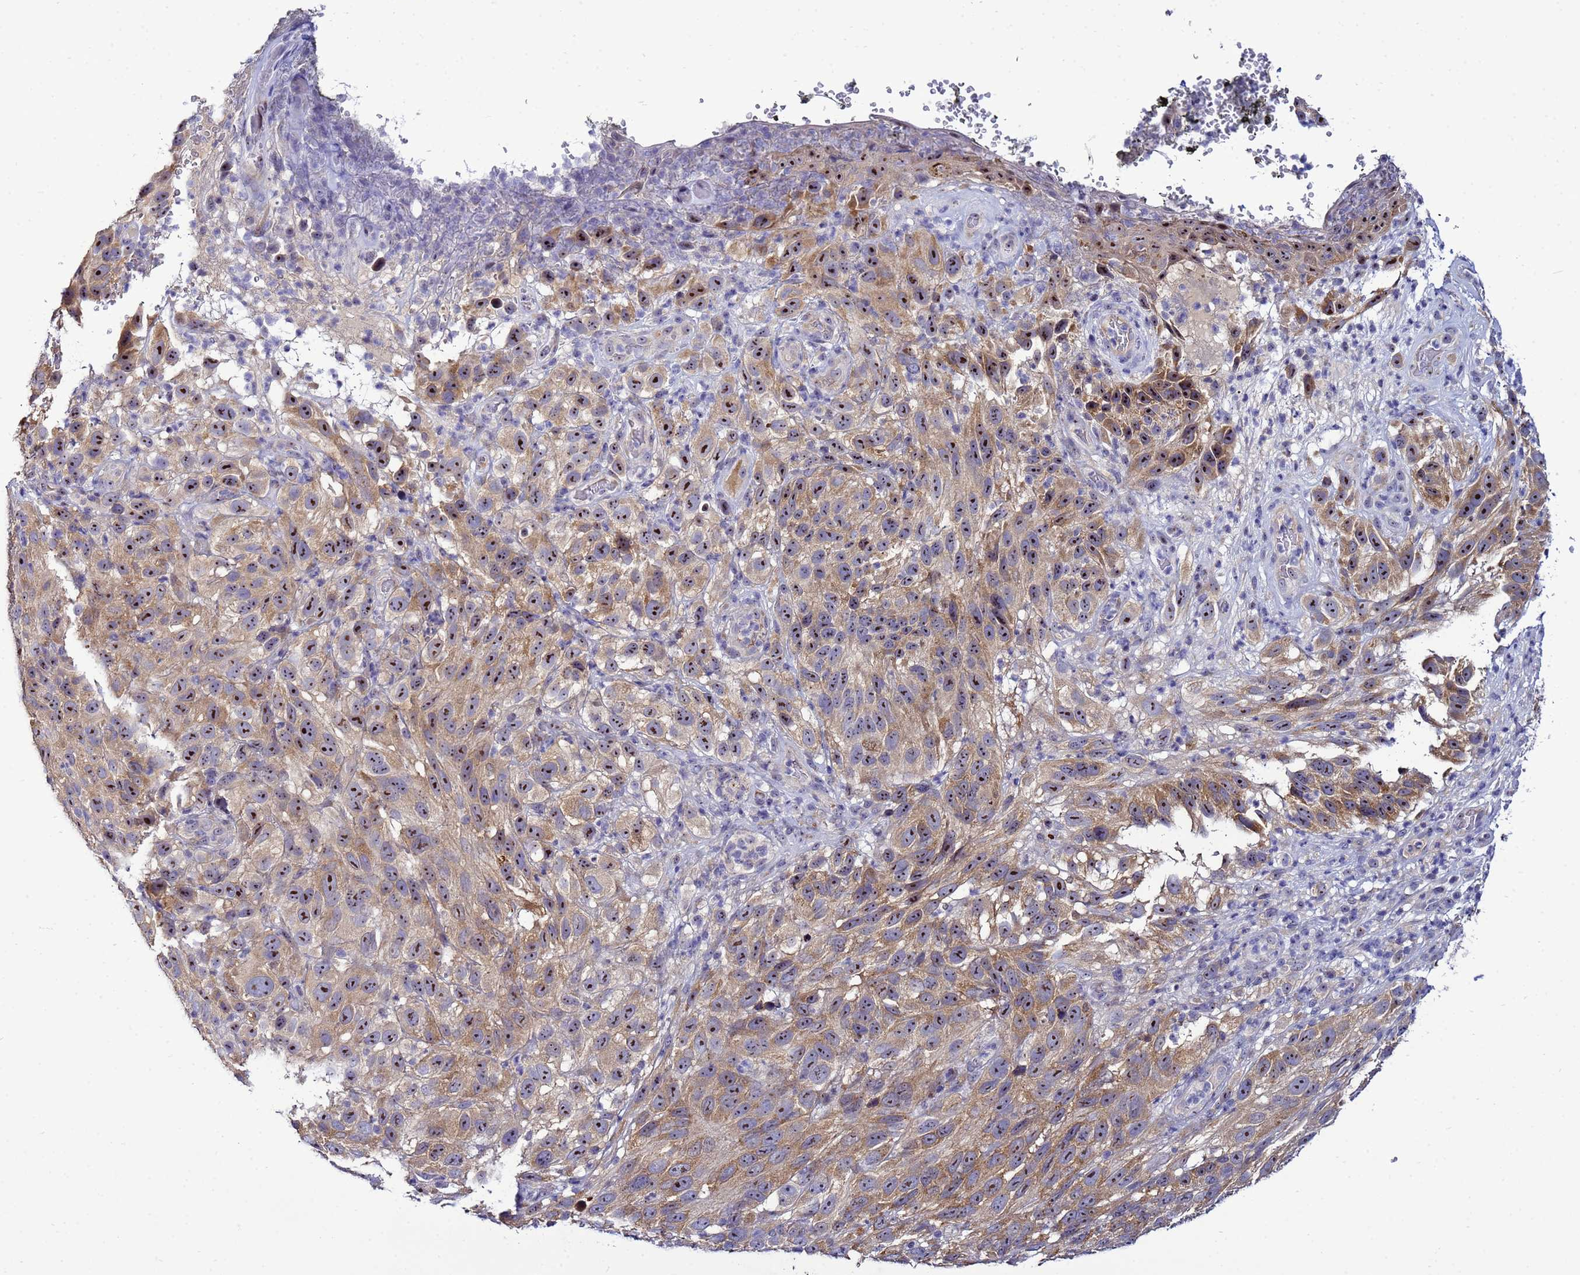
{"staining": {"intensity": "moderate", "quantity": ">75%", "location": "cytoplasmic/membranous,nuclear"}, "tissue": "melanoma", "cell_type": "Tumor cells", "image_type": "cancer", "snomed": [{"axis": "morphology", "description": "Malignant melanoma, NOS"}, {"axis": "topography", "description": "Skin"}], "caption": "Moderate cytoplasmic/membranous and nuclear protein staining is identified in about >75% of tumor cells in melanoma.", "gene": "NOL8", "patient": {"sex": "female", "age": 96}}